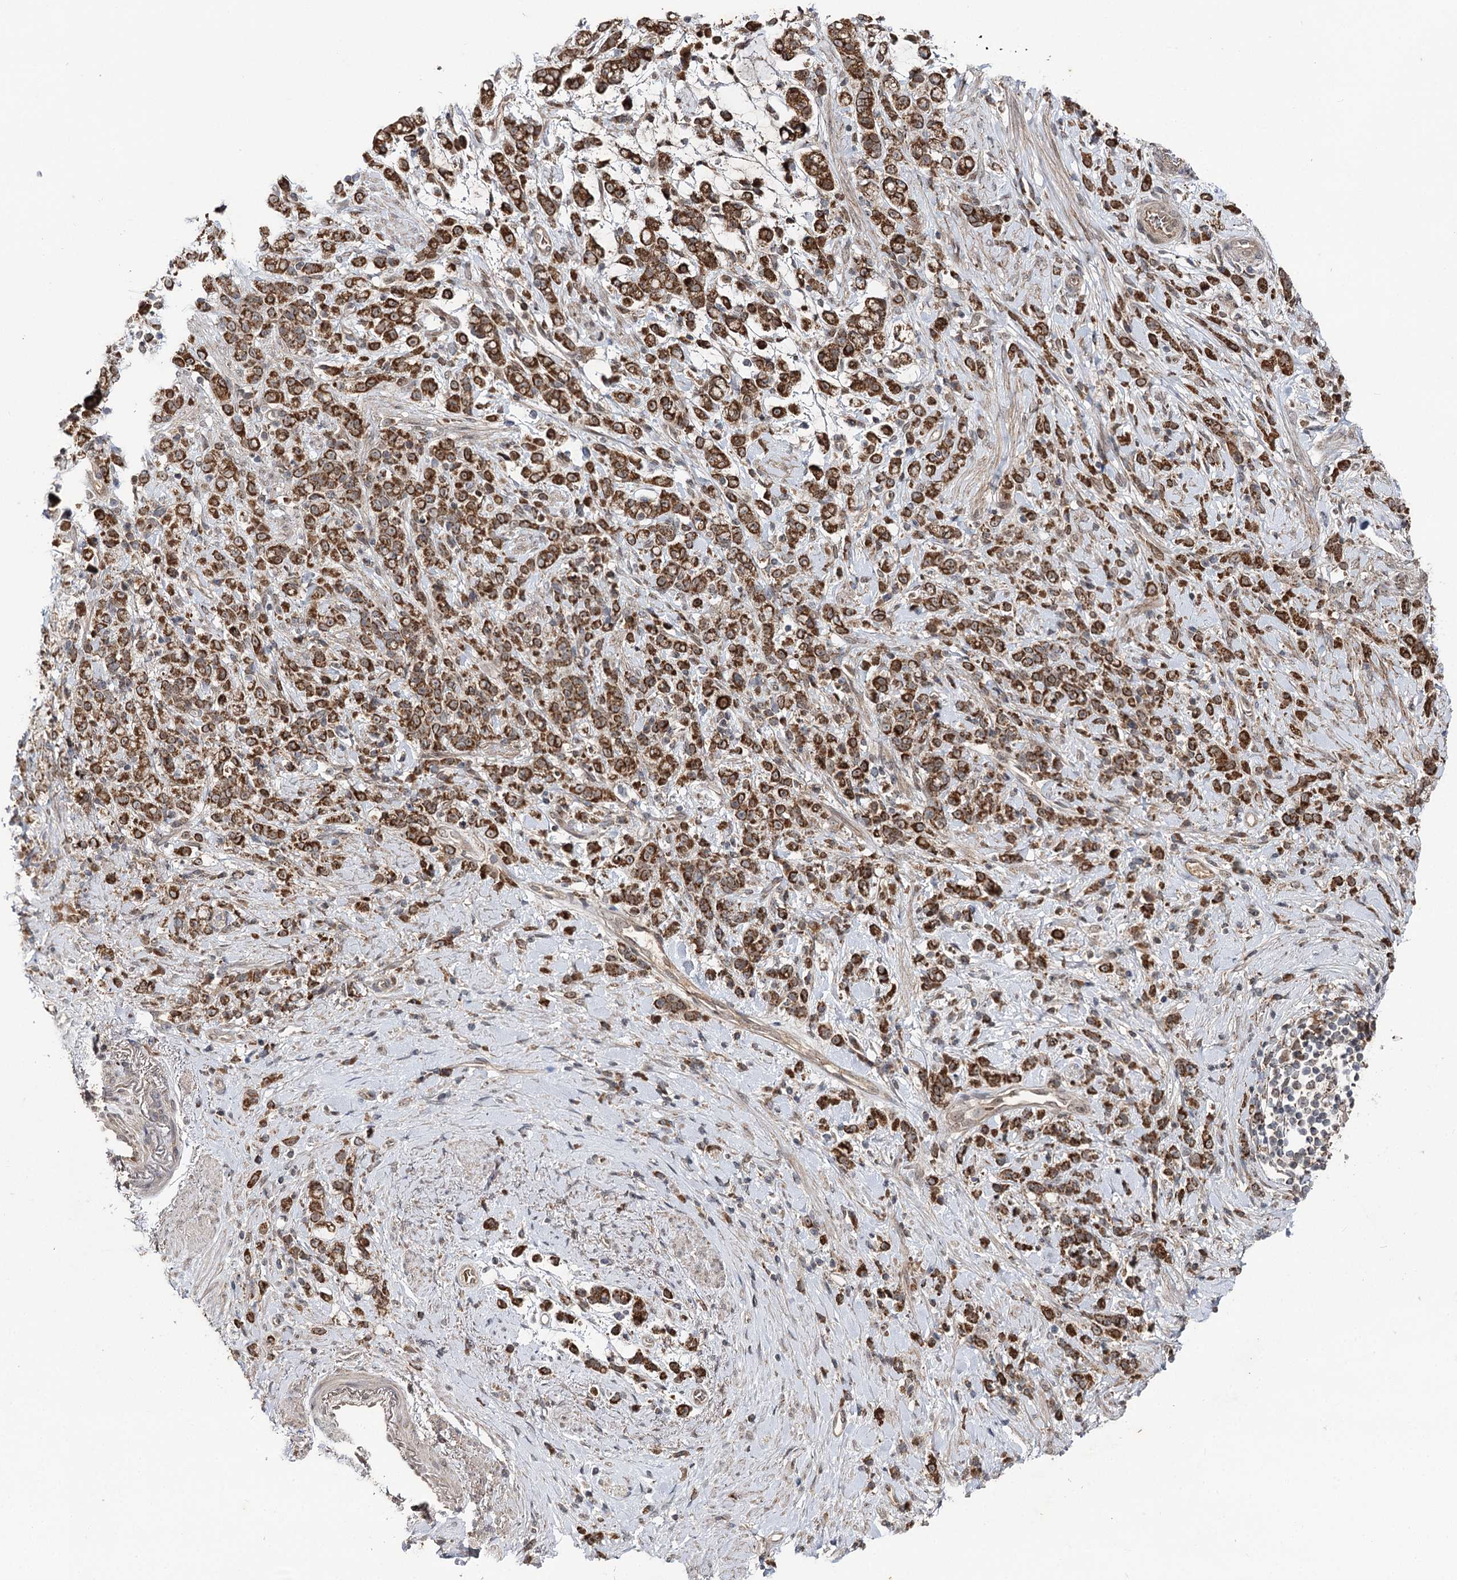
{"staining": {"intensity": "strong", "quantity": ">75%", "location": "cytoplasmic/membranous"}, "tissue": "stomach cancer", "cell_type": "Tumor cells", "image_type": "cancer", "snomed": [{"axis": "morphology", "description": "Adenocarcinoma, NOS"}, {"axis": "topography", "description": "Stomach"}], "caption": "Protein expression analysis of stomach adenocarcinoma exhibits strong cytoplasmic/membranous staining in approximately >75% of tumor cells.", "gene": "MSANTD2", "patient": {"sex": "female", "age": 60}}